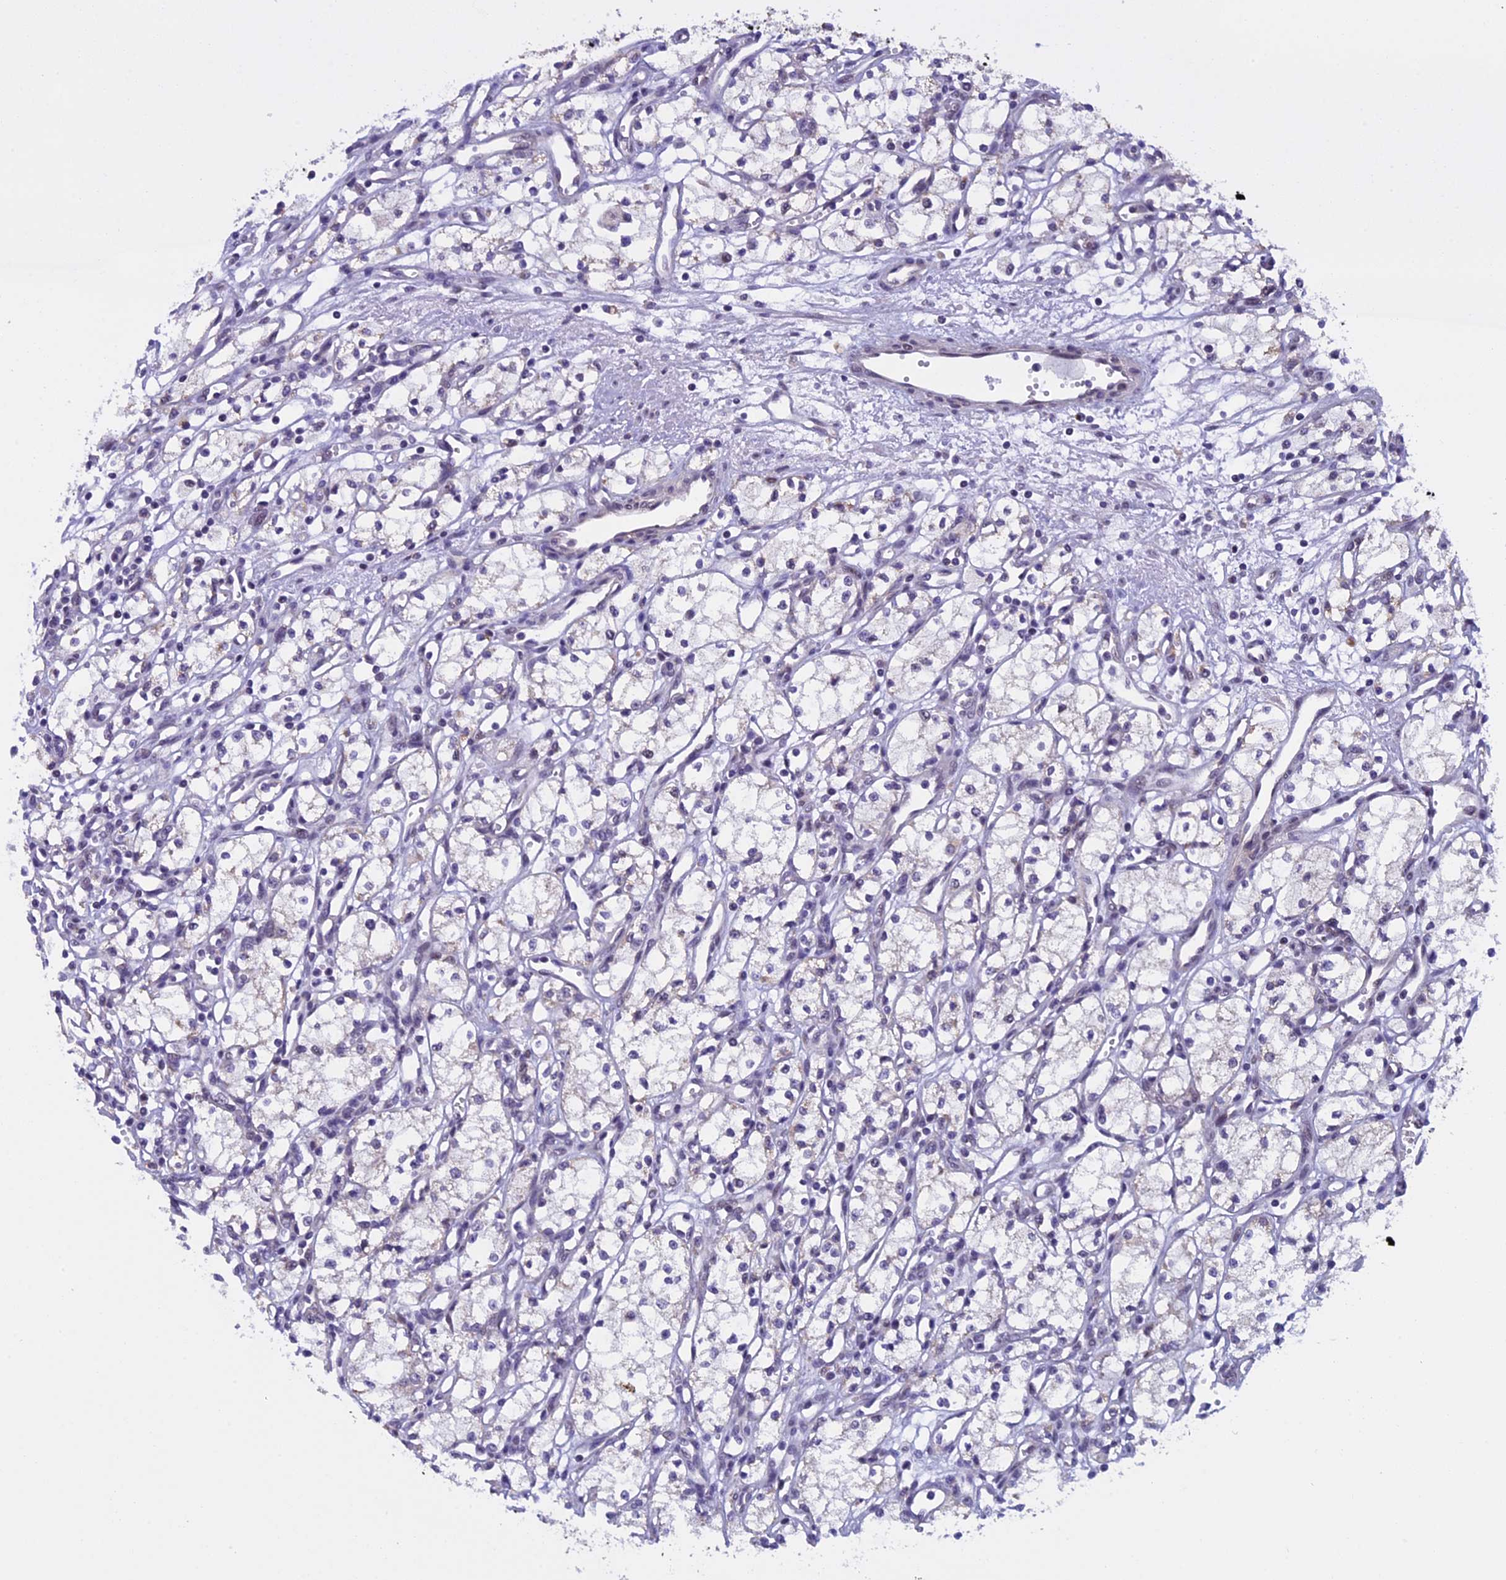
{"staining": {"intensity": "negative", "quantity": "none", "location": "none"}, "tissue": "renal cancer", "cell_type": "Tumor cells", "image_type": "cancer", "snomed": [{"axis": "morphology", "description": "Adenocarcinoma, NOS"}, {"axis": "topography", "description": "Kidney"}], "caption": "Immunohistochemical staining of human renal cancer (adenocarcinoma) exhibits no significant staining in tumor cells.", "gene": "ZNF317", "patient": {"sex": "male", "age": 59}}